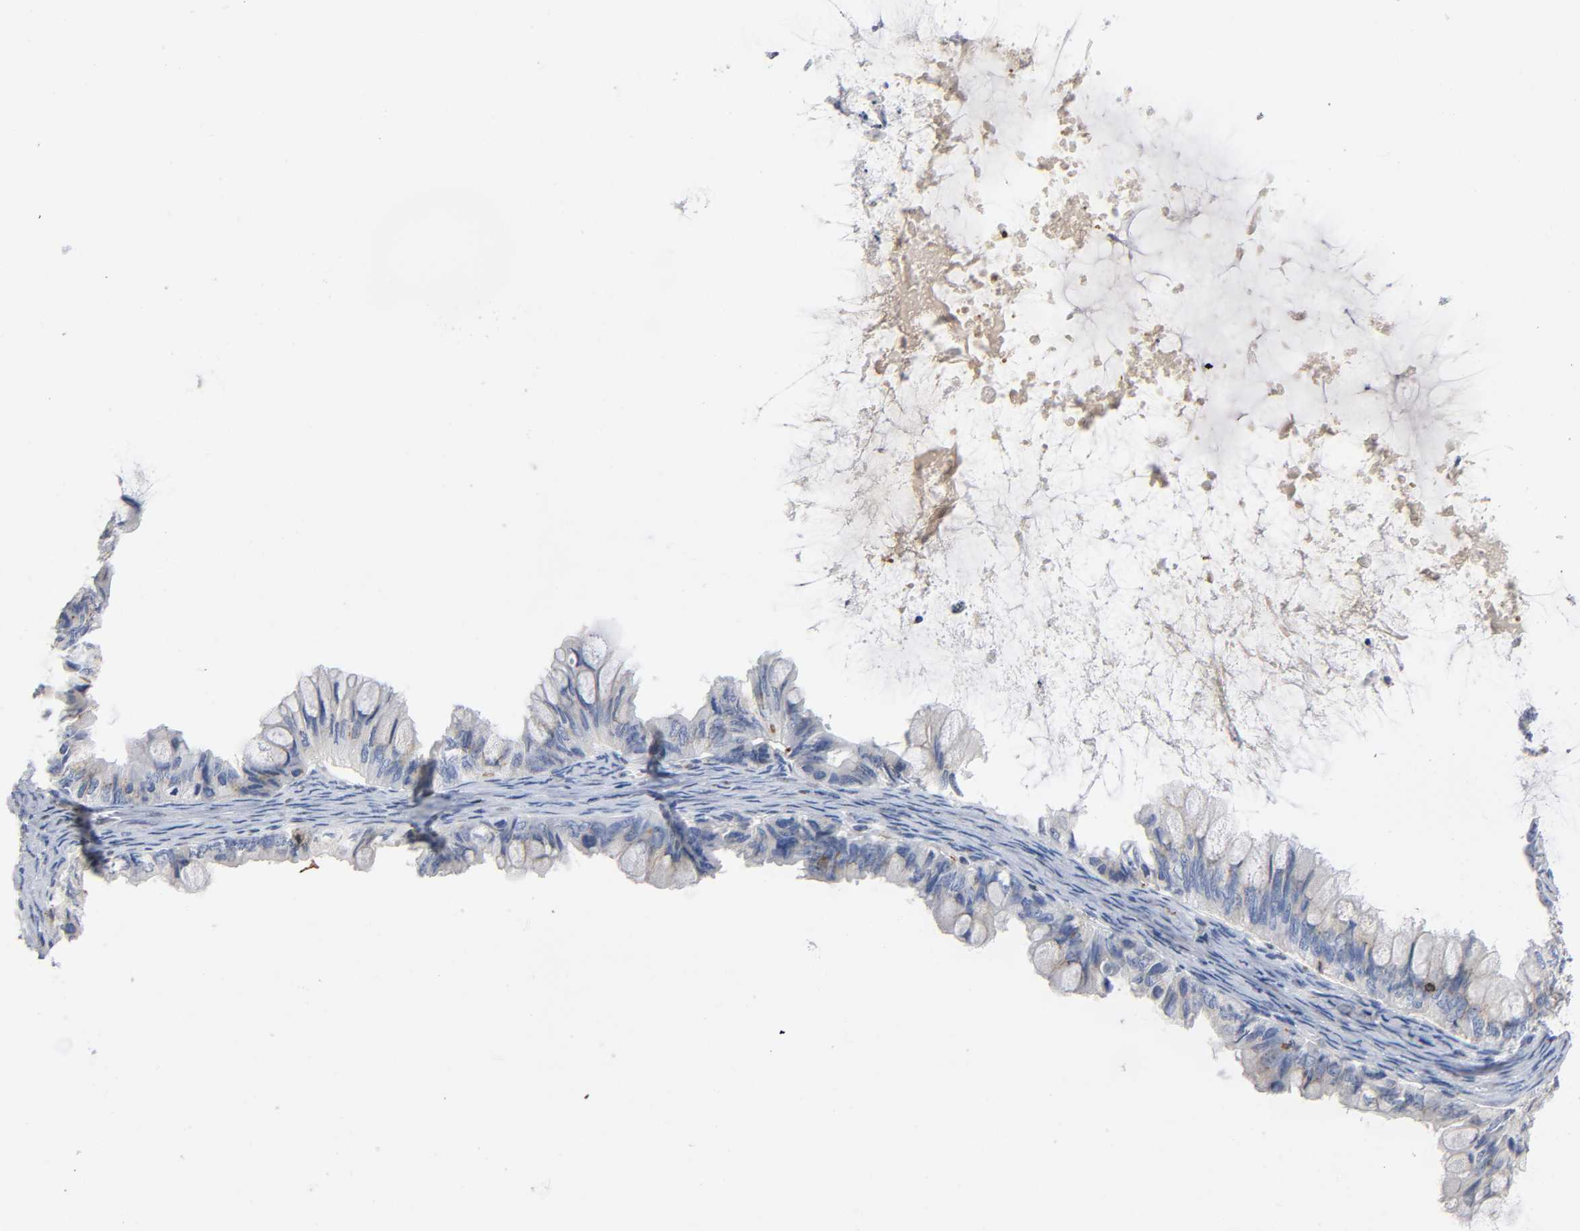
{"staining": {"intensity": "weak", "quantity": "25%-75%", "location": "cytoplasmic/membranous"}, "tissue": "ovarian cancer", "cell_type": "Tumor cells", "image_type": "cancer", "snomed": [{"axis": "morphology", "description": "Cystadenocarcinoma, mucinous, NOS"}, {"axis": "topography", "description": "Ovary"}], "caption": "Tumor cells show weak cytoplasmic/membranous positivity in about 25%-75% of cells in ovarian cancer (mucinous cystadenocarcinoma). The protein is stained brown, and the nuclei are stained in blue (DAB (3,3'-diaminobenzidine) IHC with brightfield microscopy, high magnification).", "gene": "CAPN10", "patient": {"sex": "female", "age": 80}}